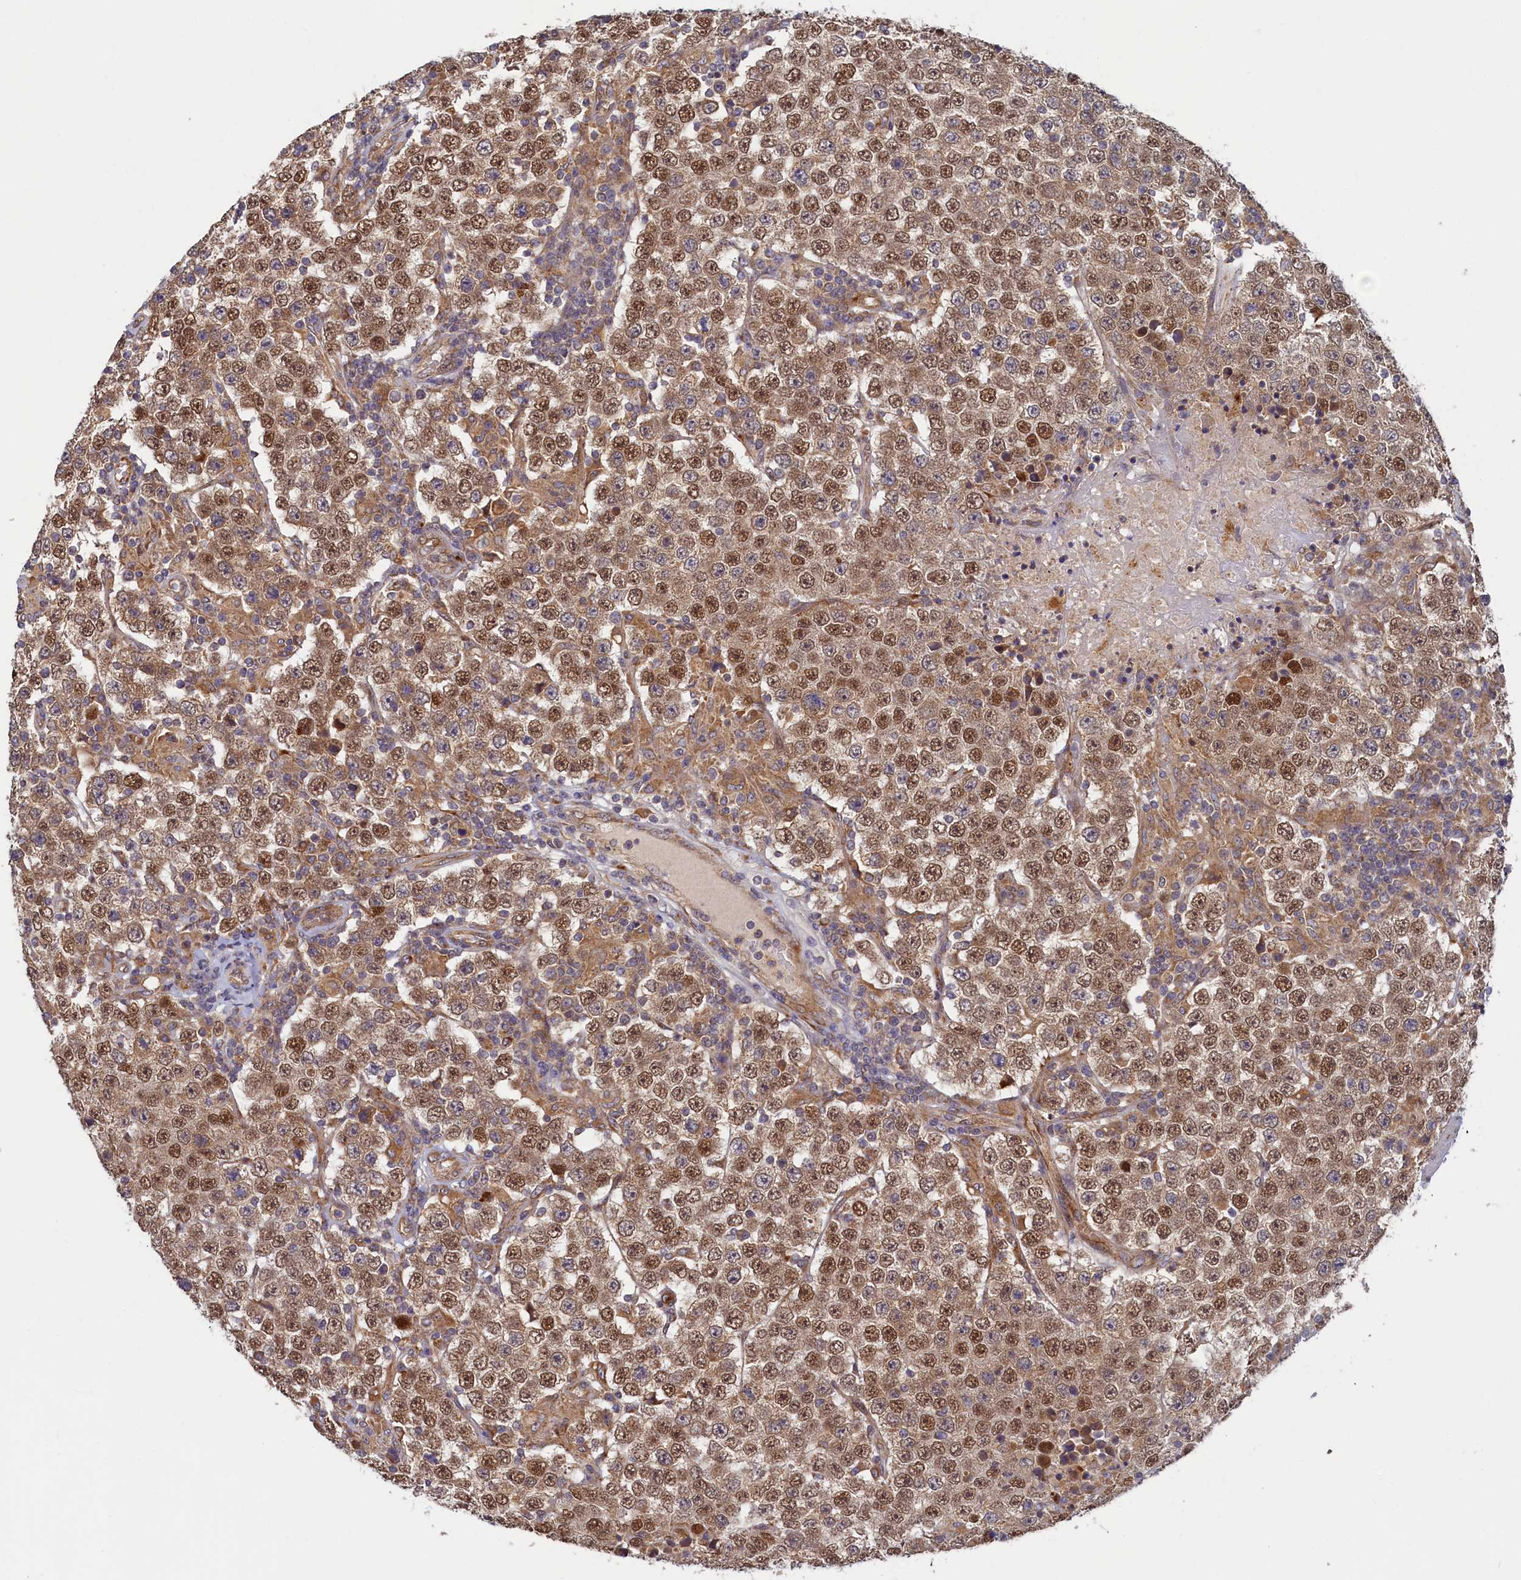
{"staining": {"intensity": "moderate", "quantity": ">75%", "location": "cytoplasmic/membranous,nuclear"}, "tissue": "testis cancer", "cell_type": "Tumor cells", "image_type": "cancer", "snomed": [{"axis": "morphology", "description": "Normal tissue, NOS"}, {"axis": "morphology", "description": "Urothelial carcinoma, High grade"}, {"axis": "morphology", "description": "Seminoma, NOS"}, {"axis": "morphology", "description": "Carcinoma, Embryonal, NOS"}, {"axis": "topography", "description": "Urinary bladder"}, {"axis": "topography", "description": "Testis"}], "caption": "Testis urothelial carcinoma (high-grade) tissue displays moderate cytoplasmic/membranous and nuclear positivity in about >75% of tumor cells (DAB (3,3'-diaminobenzidine) IHC with brightfield microscopy, high magnification).", "gene": "STX12", "patient": {"sex": "male", "age": 41}}